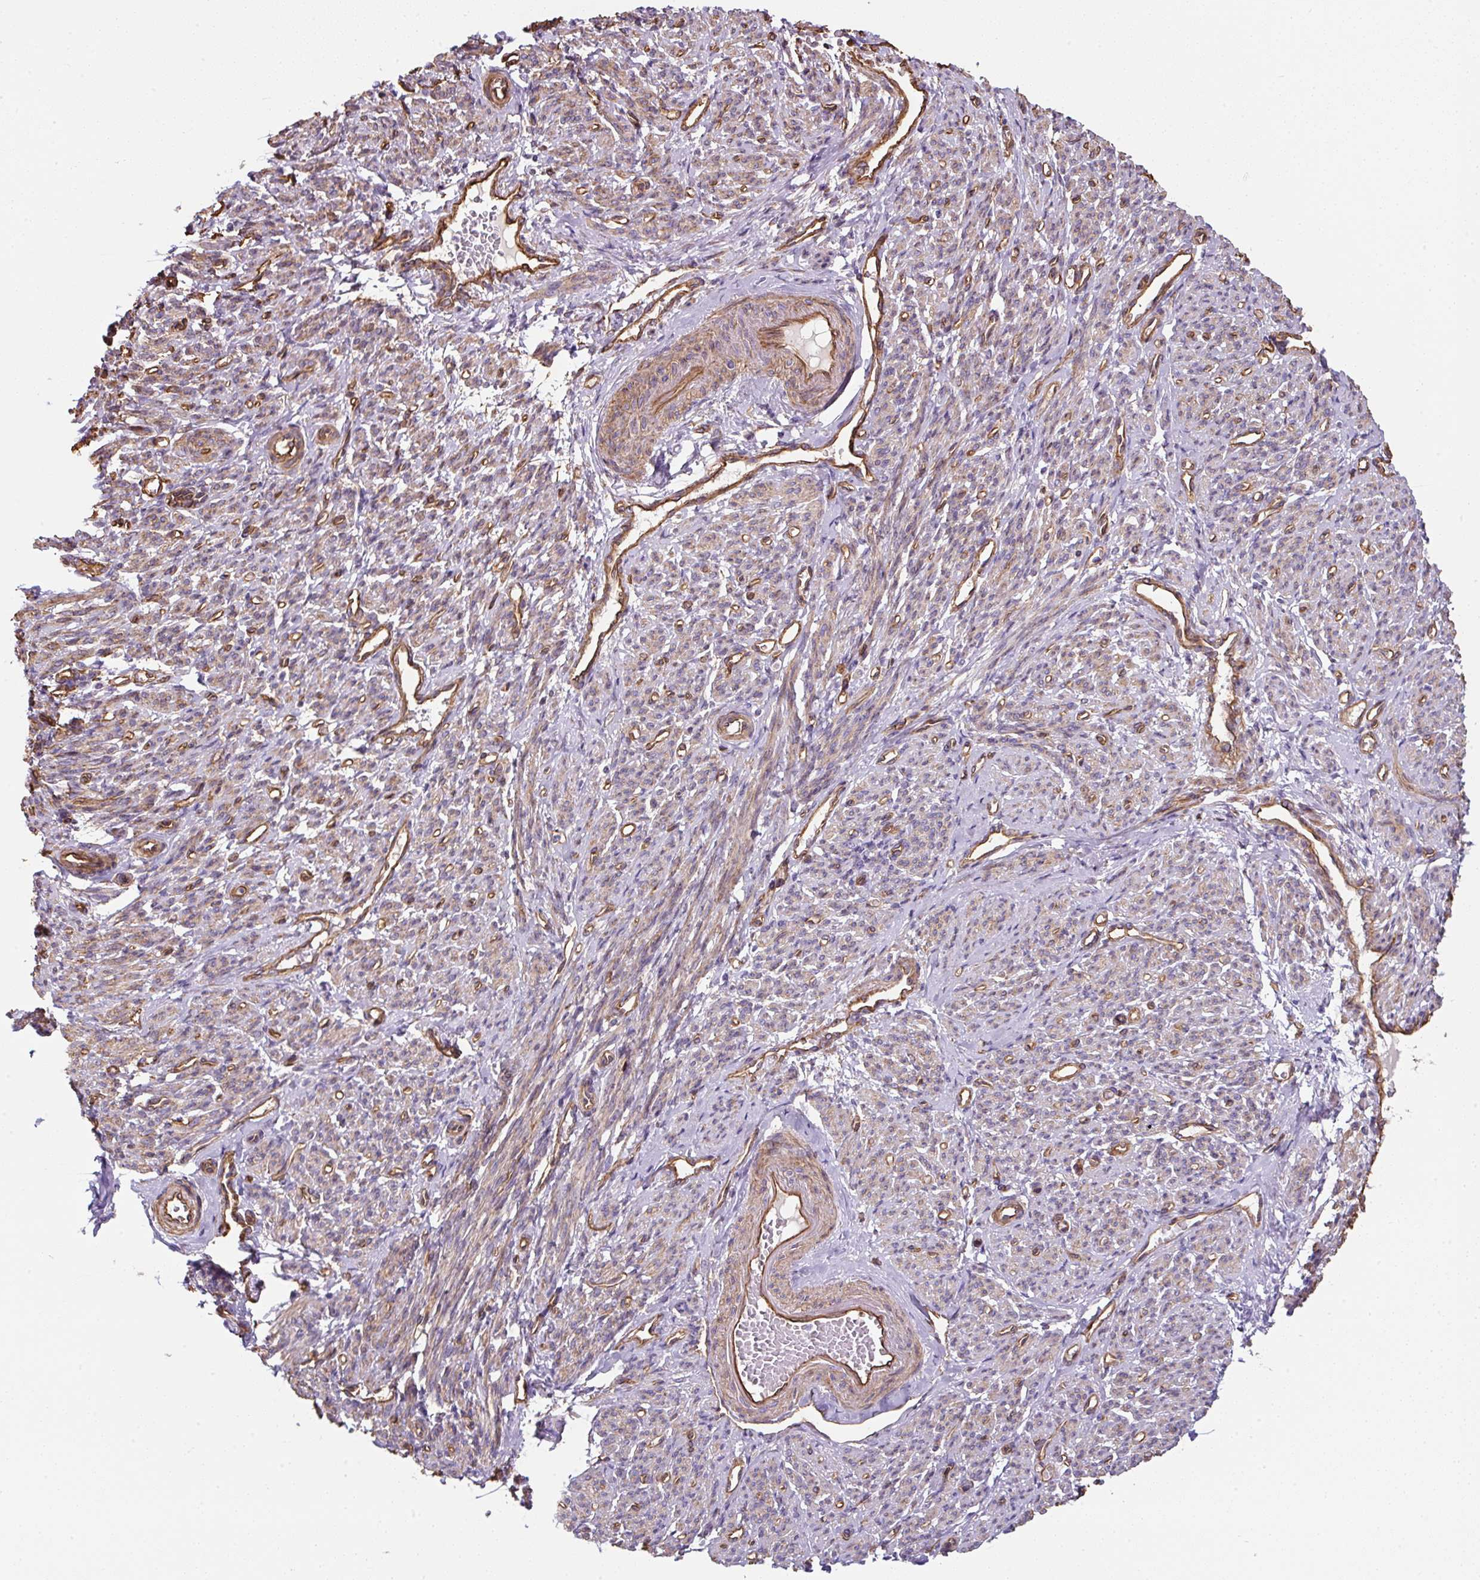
{"staining": {"intensity": "moderate", "quantity": ">75%", "location": "cytoplasmic/membranous"}, "tissue": "smooth muscle", "cell_type": "Smooth muscle cells", "image_type": "normal", "snomed": [{"axis": "morphology", "description": "Normal tissue, NOS"}, {"axis": "topography", "description": "Smooth muscle"}], "caption": "Smooth muscle stained for a protein (brown) displays moderate cytoplasmic/membranous positive expression in about >75% of smooth muscle cells.", "gene": "ANKUB1", "patient": {"sex": "female", "age": 65}}